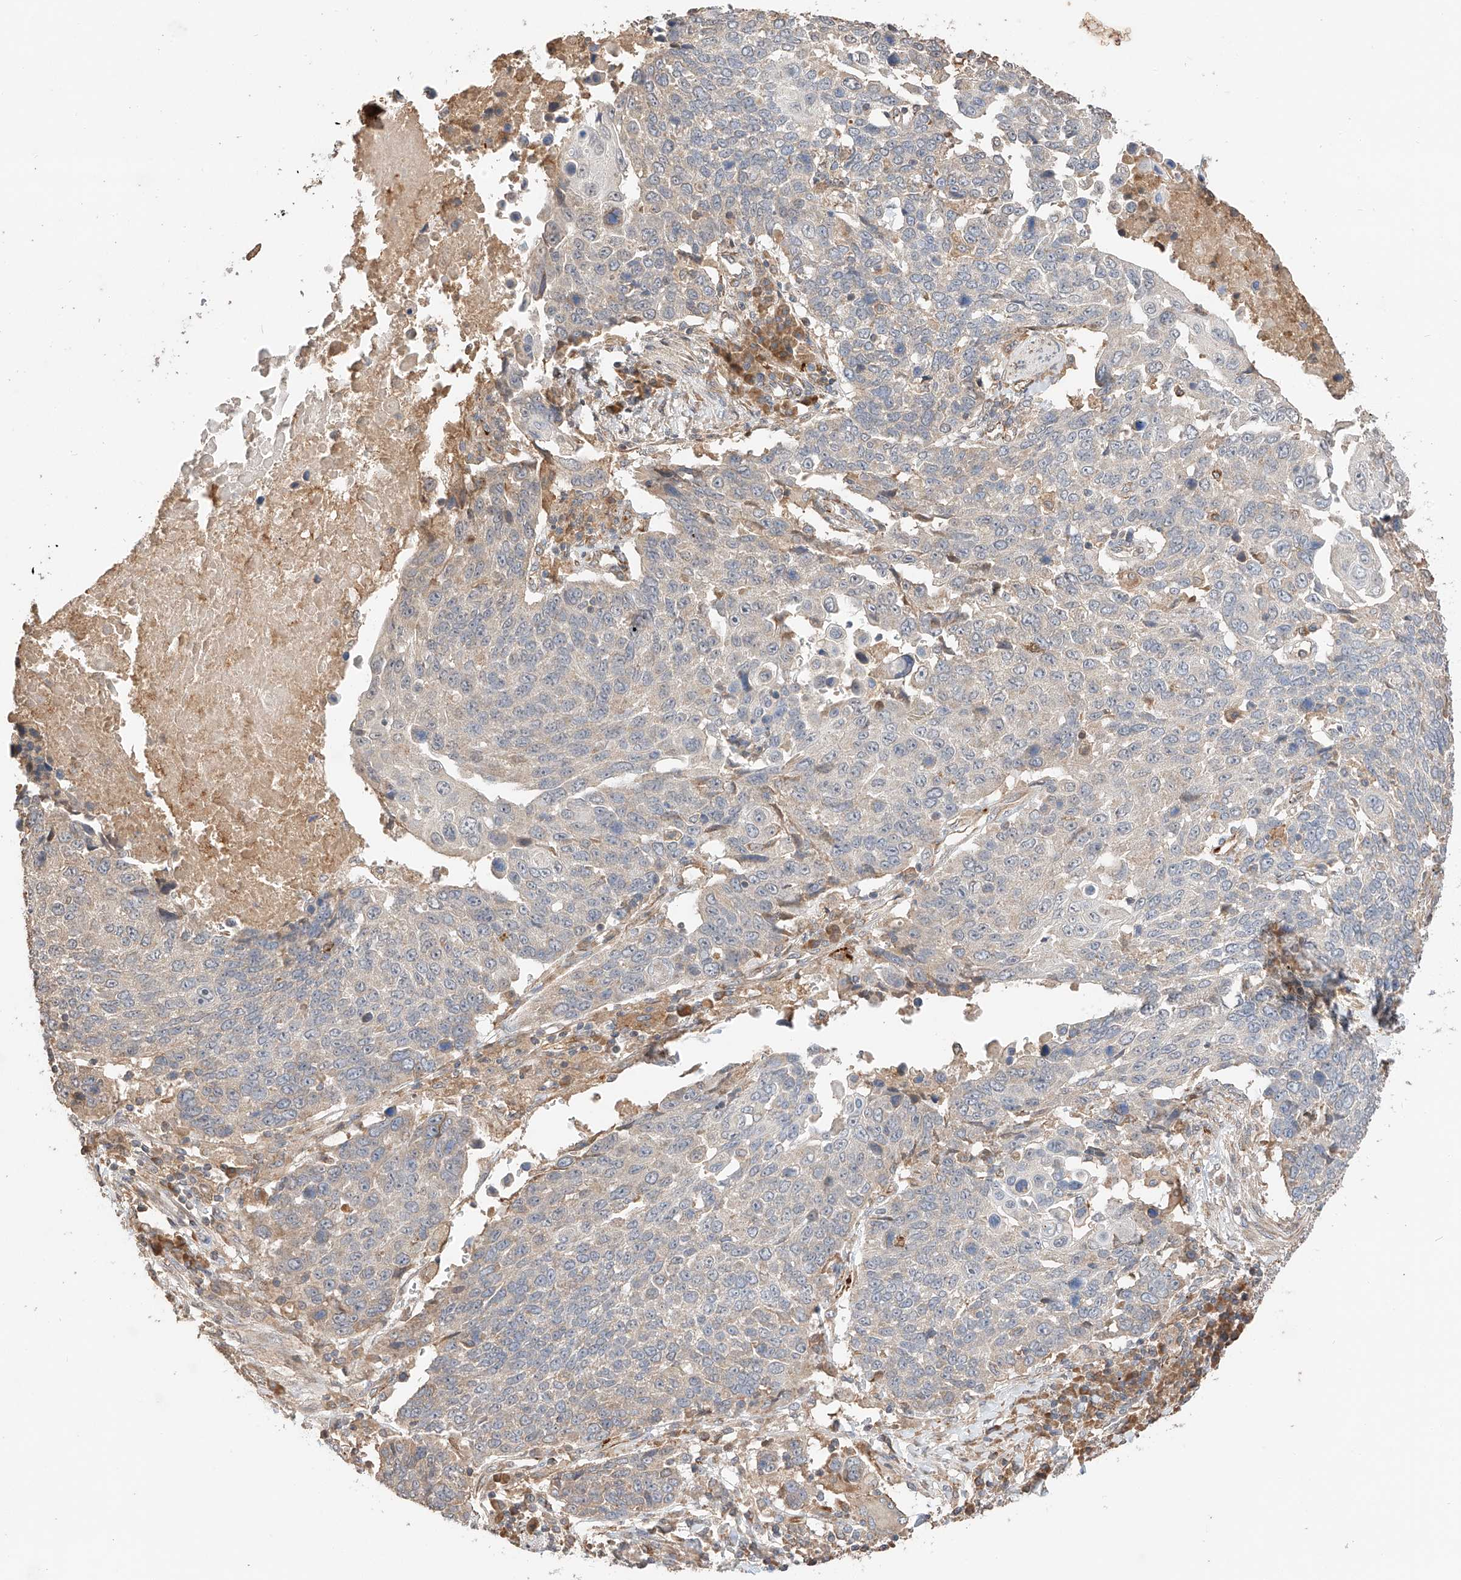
{"staining": {"intensity": "negative", "quantity": "none", "location": "none"}, "tissue": "lung cancer", "cell_type": "Tumor cells", "image_type": "cancer", "snomed": [{"axis": "morphology", "description": "Squamous cell carcinoma, NOS"}, {"axis": "topography", "description": "Lung"}], "caption": "A high-resolution micrograph shows IHC staining of lung cancer, which demonstrates no significant staining in tumor cells.", "gene": "SUSD6", "patient": {"sex": "male", "age": 66}}